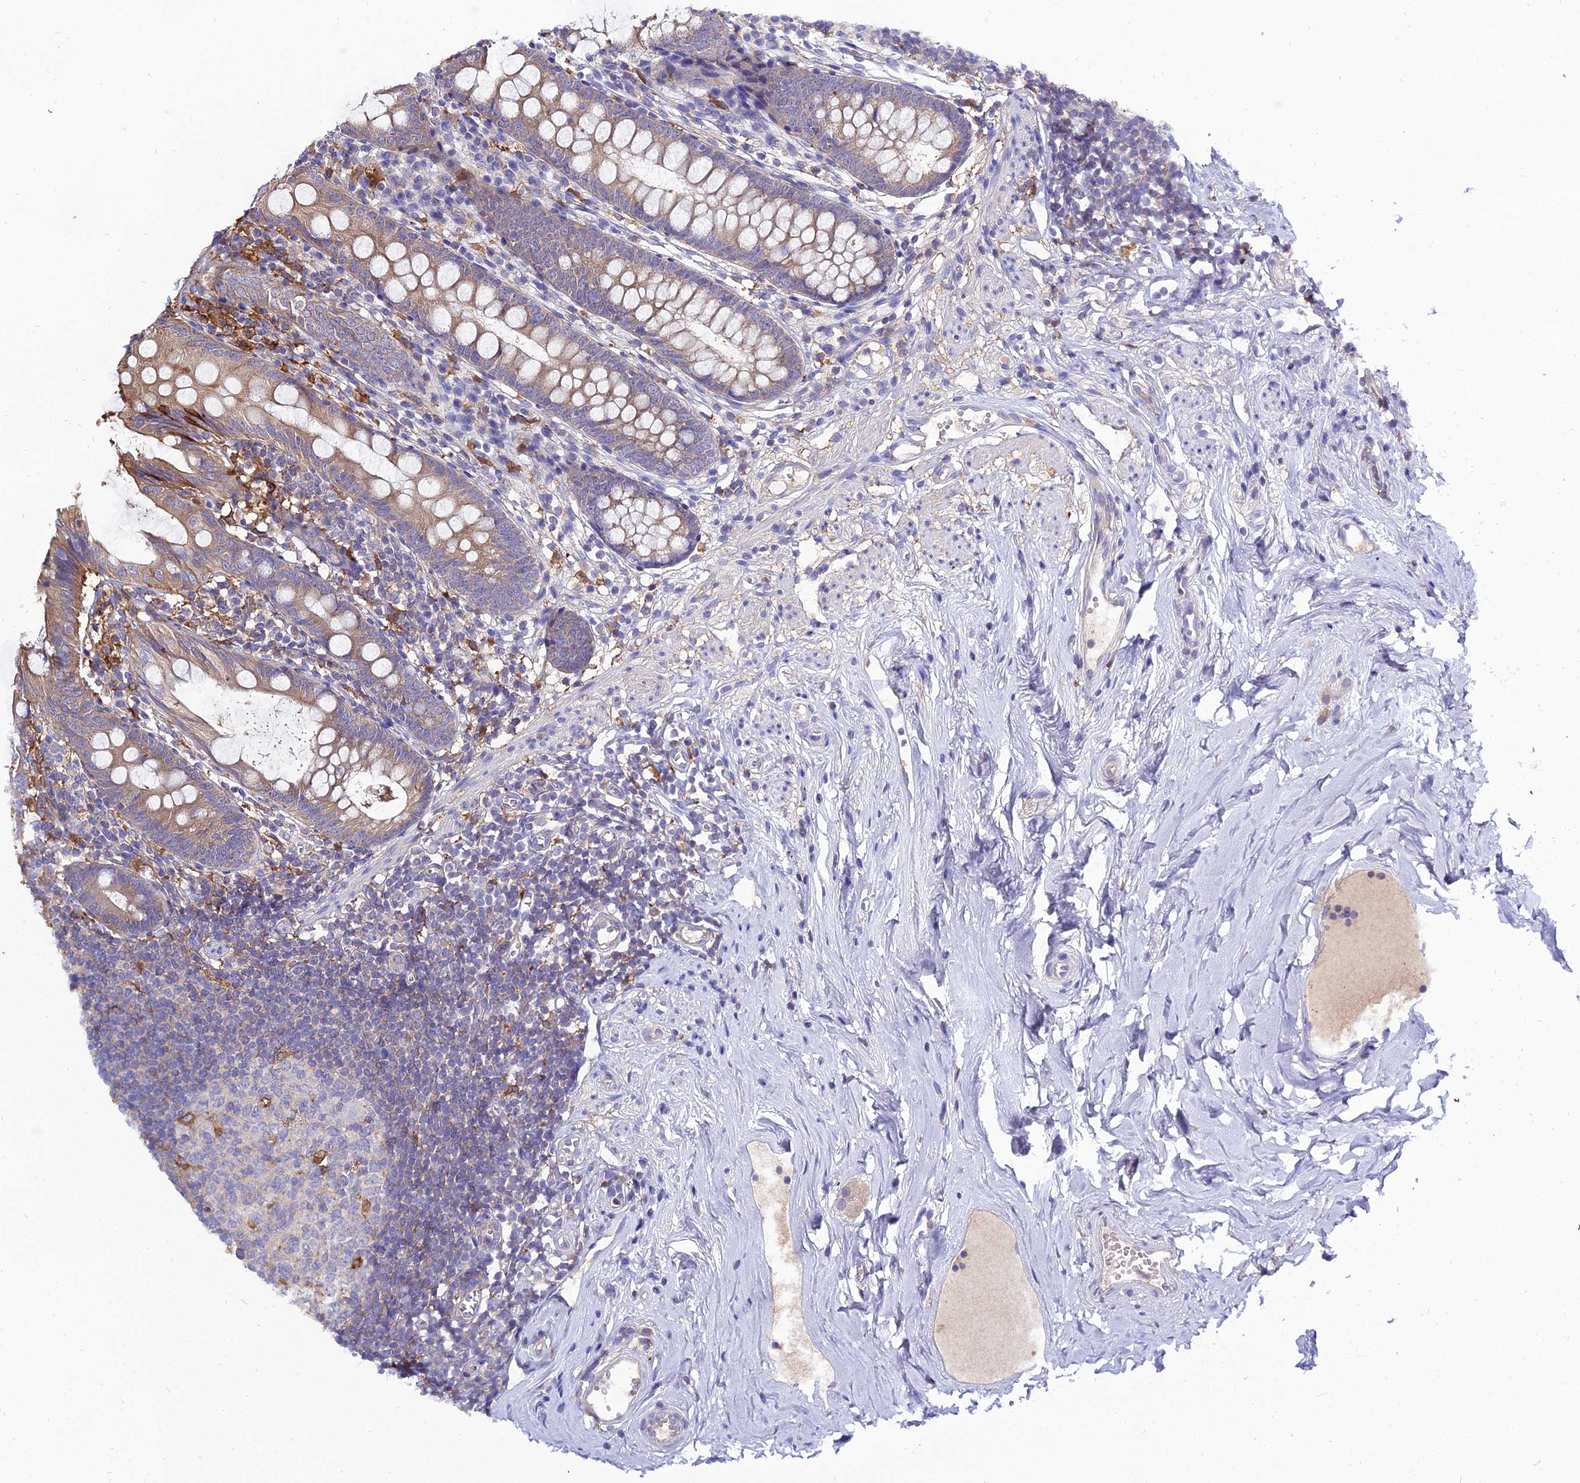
{"staining": {"intensity": "moderate", "quantity": "25%-75%", "location": "cytoplasmic/membranous"}, "tissue": "appendix", "cell_type": "Glandular cells", "image_type": "normal", "snomed": [{"axis": "morphology", "description": "Normal tissue, NOS"}, {"axis": "topography", "description": "Appendix"}], "caption": "A brown stain shows moderate cytoplasmic/membranous expression of a protein in glandular cells of unremarkable appendix.", "gene": "C2orf69", "patient": {"sex": "female", "age": 51}}